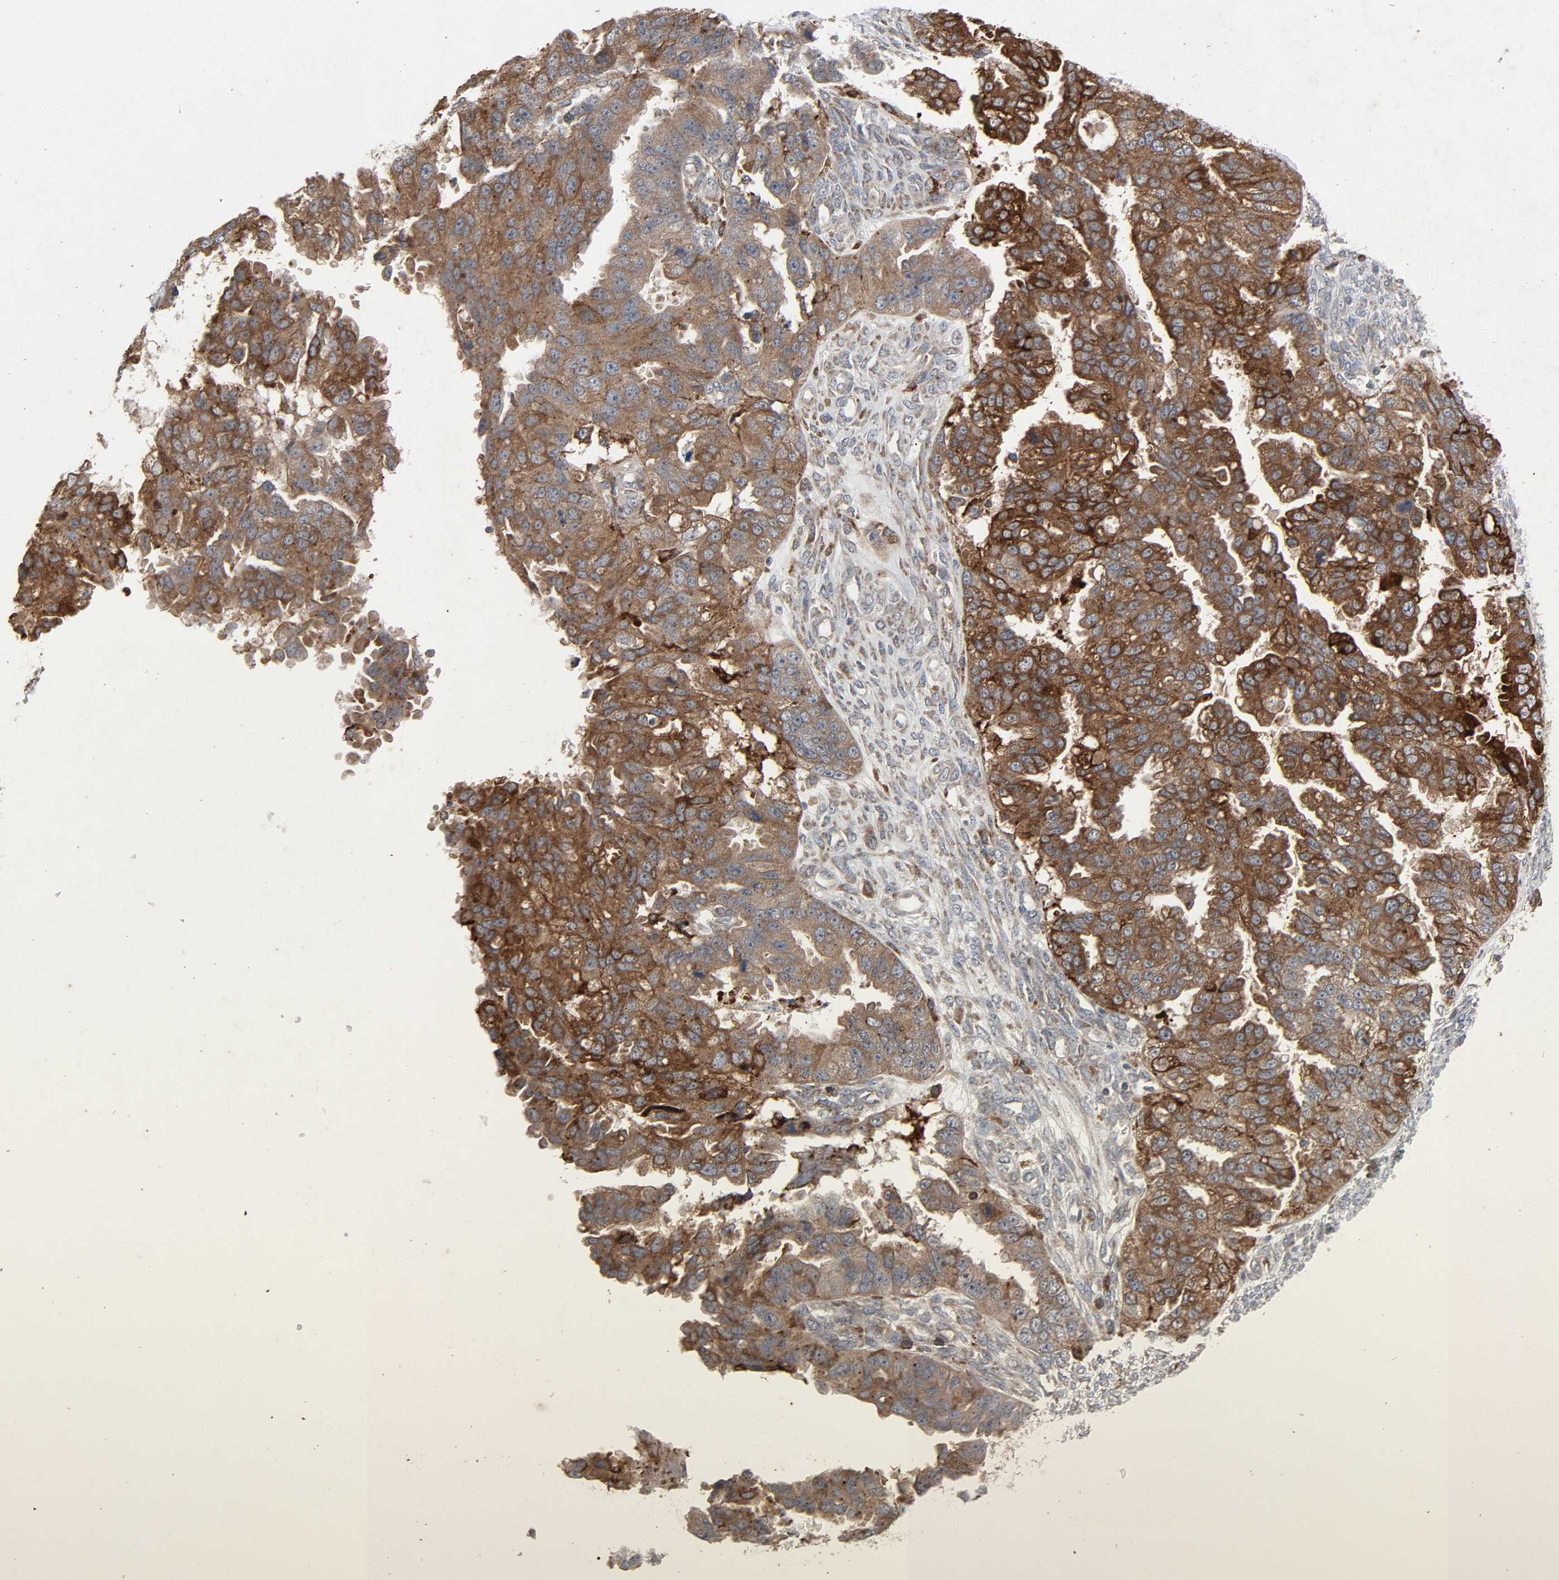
{"staining": {"intensity": "moderate", "quantity": "25%-75%", "location": "cytoplasmic/membranous"}, "tissue": "ovarian cancer", "cell_type": "Tumor cells", "image_type": "cancer", "snomed": [{"axis": "morphology", "description": "Cystadenocarcinoma, serous, NOS"}, {"axis": "topography", "description": "Ovary"}], "caption": "A medium amount of moderate cytoplasmic/membranous expression is present in approximately 25%-75% of tumor cells in serous cystadenocarcinoma (ovarian) tissue.", "gene": "ADCY4", "patient": {"sex": "female", "age": 58}}